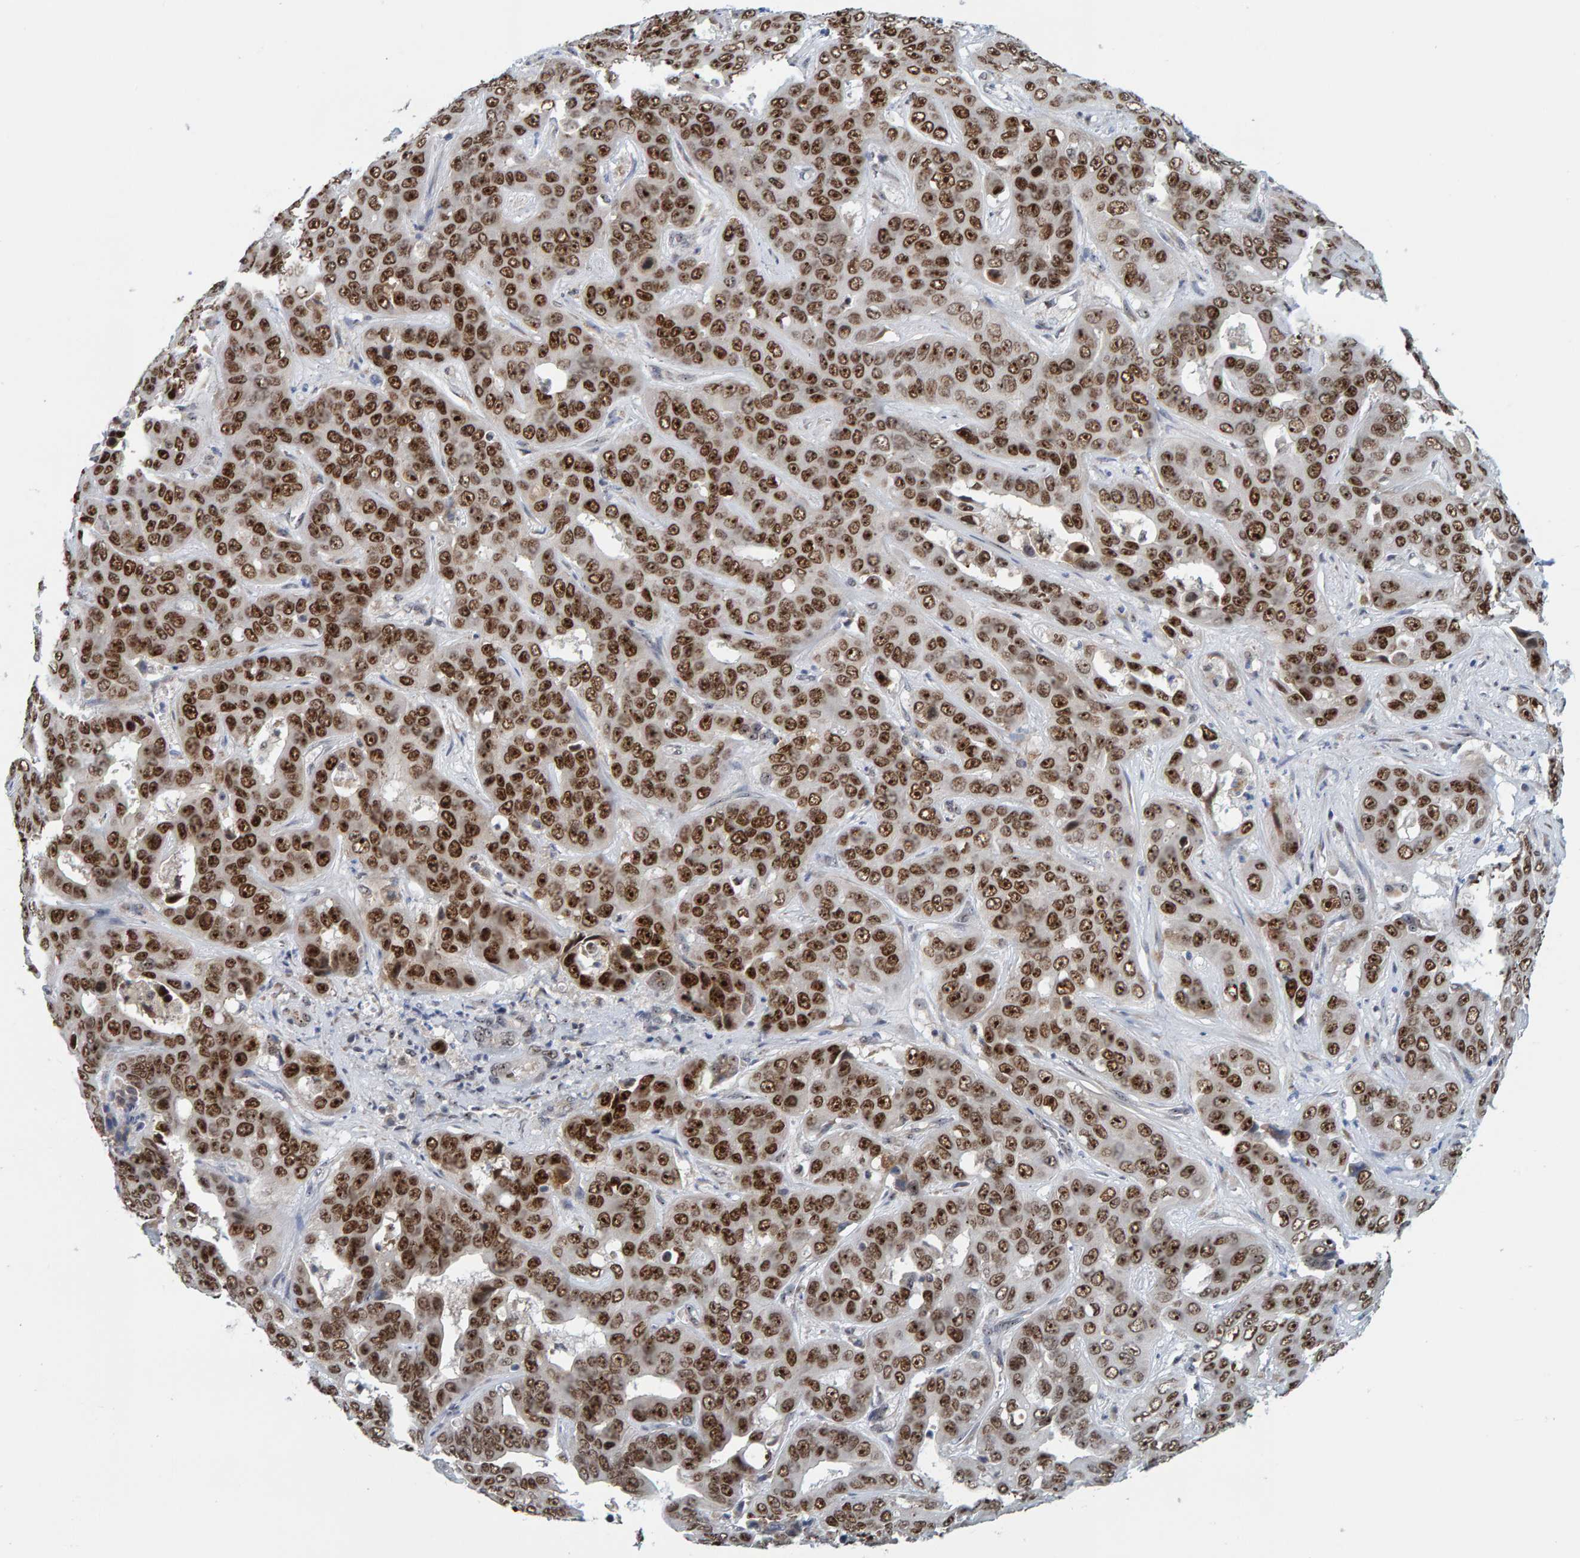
{"staining": {"intensity": "strong", "quantity": ">75%", "location": "nuclear"}, "tissue": "liver cancer", "cell_type": "Tumor cells", "image_type": "cancer", "snomed": [{"axis": "morphology", "description": "Cholangiocarcinoma"}, {"axis": "topography", "description": "Liver"}], "caption": "High-power microscopy captured an IHC photomicrograph of liver cholangiocarcinoma, revealing strong nuclear expression in approximately >75% of tumor cells.", "gene": "POLR1E", "patient": {"sex": "female", "age": 52}}